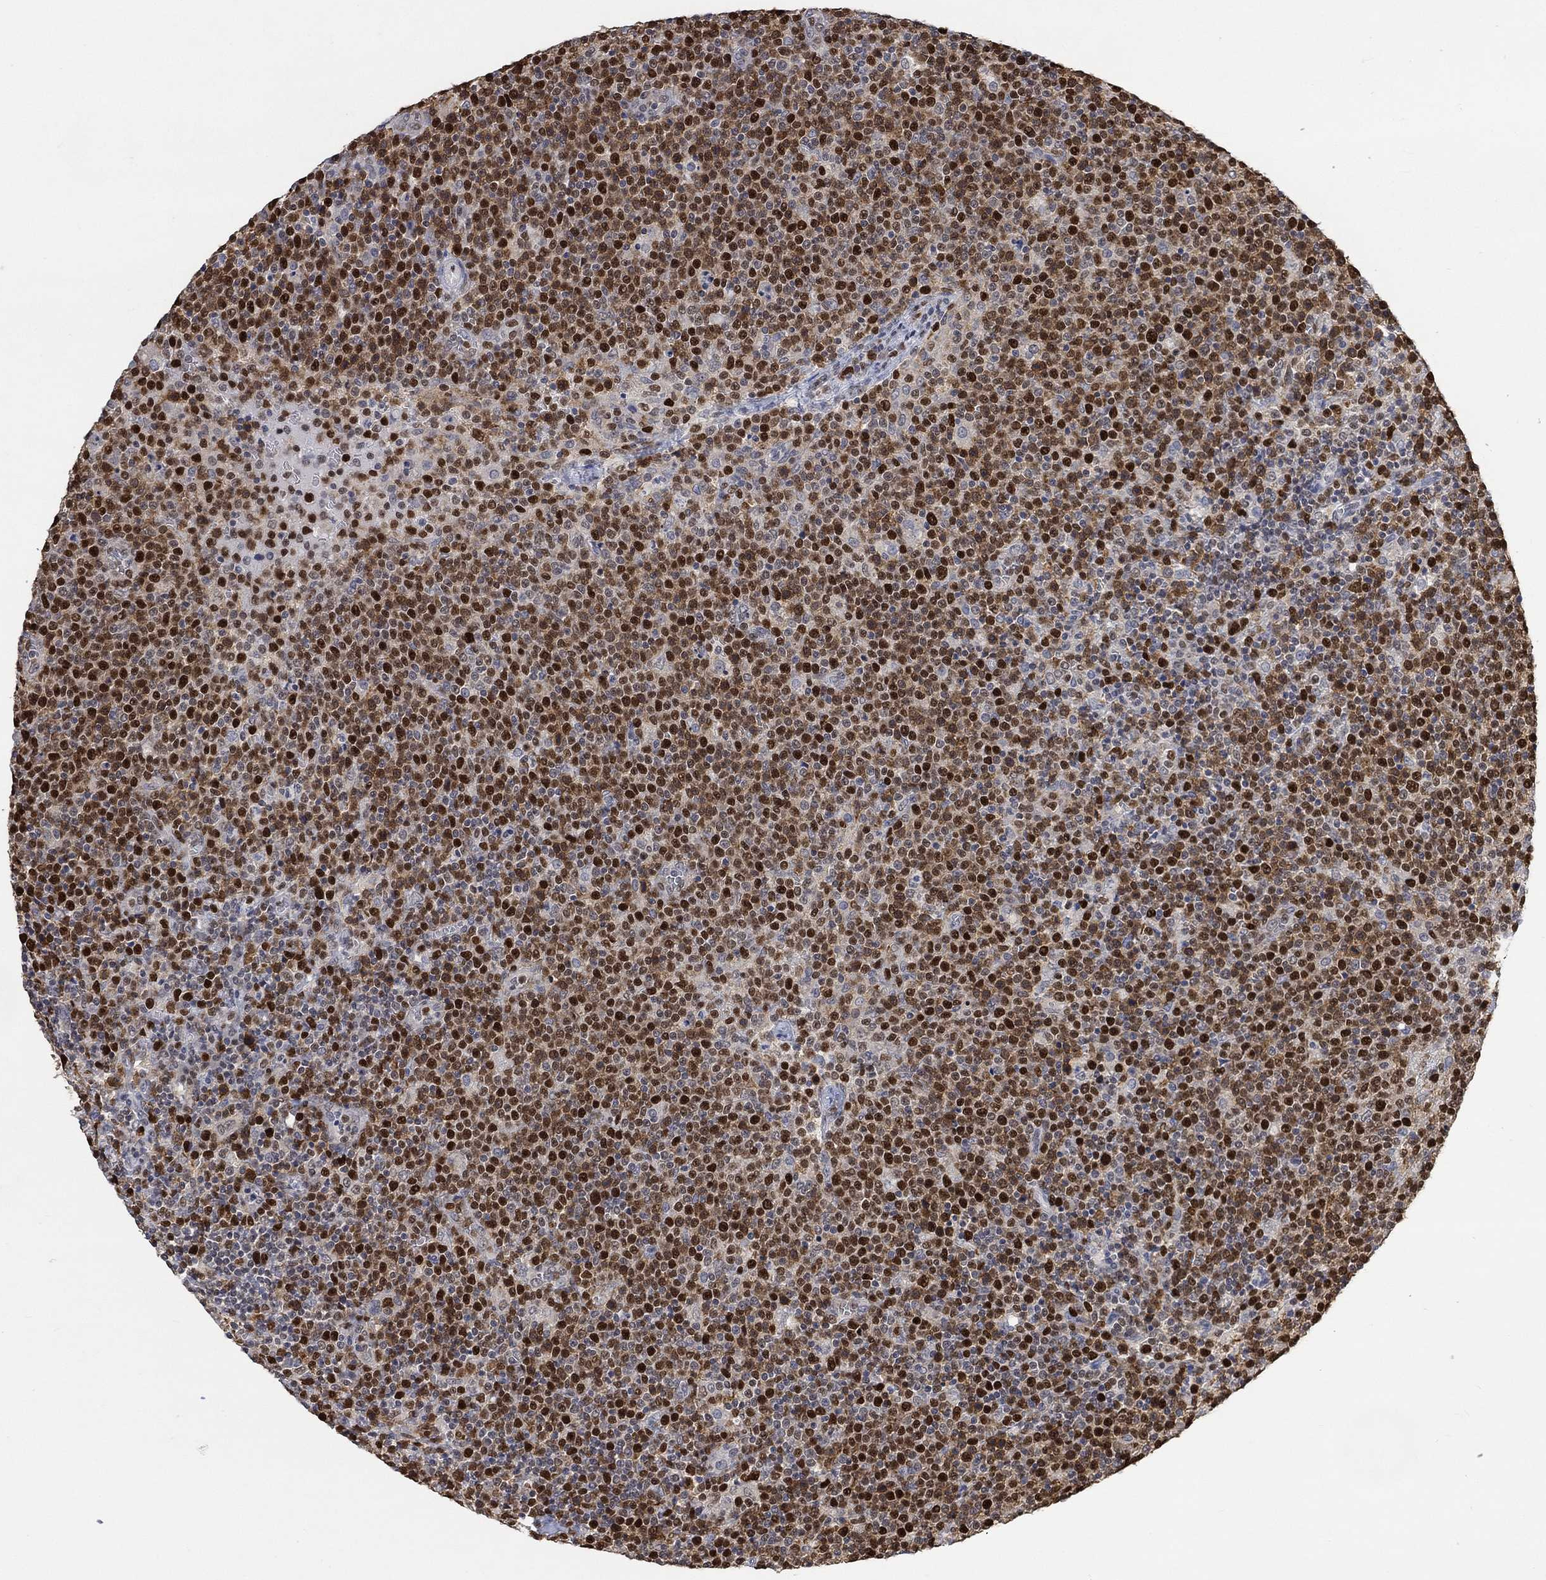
{"staining": {"intensity": "strong", "quantity": "<25%", "location": "nuclear"}, "tissue": "lymphoma", "cell_type": "Tumor cells", "image_type": "cancer", "snomed": [{"axis": "morphology", "description": "Malignant lymphoma, non-Hodgkin's type, High grade"}, {"axis": "topography", "description": "Lymph node"}], "caption": "A brown stain highlights strong nuclear staining of a protein in human lymphoma tumor cells. (DAB (3,3'-diaminobenzidine) IHC with brightfield microscopy, high magnification).", "gene": "RAD54L2", "patient": {"sex": "male", "age": 61}}